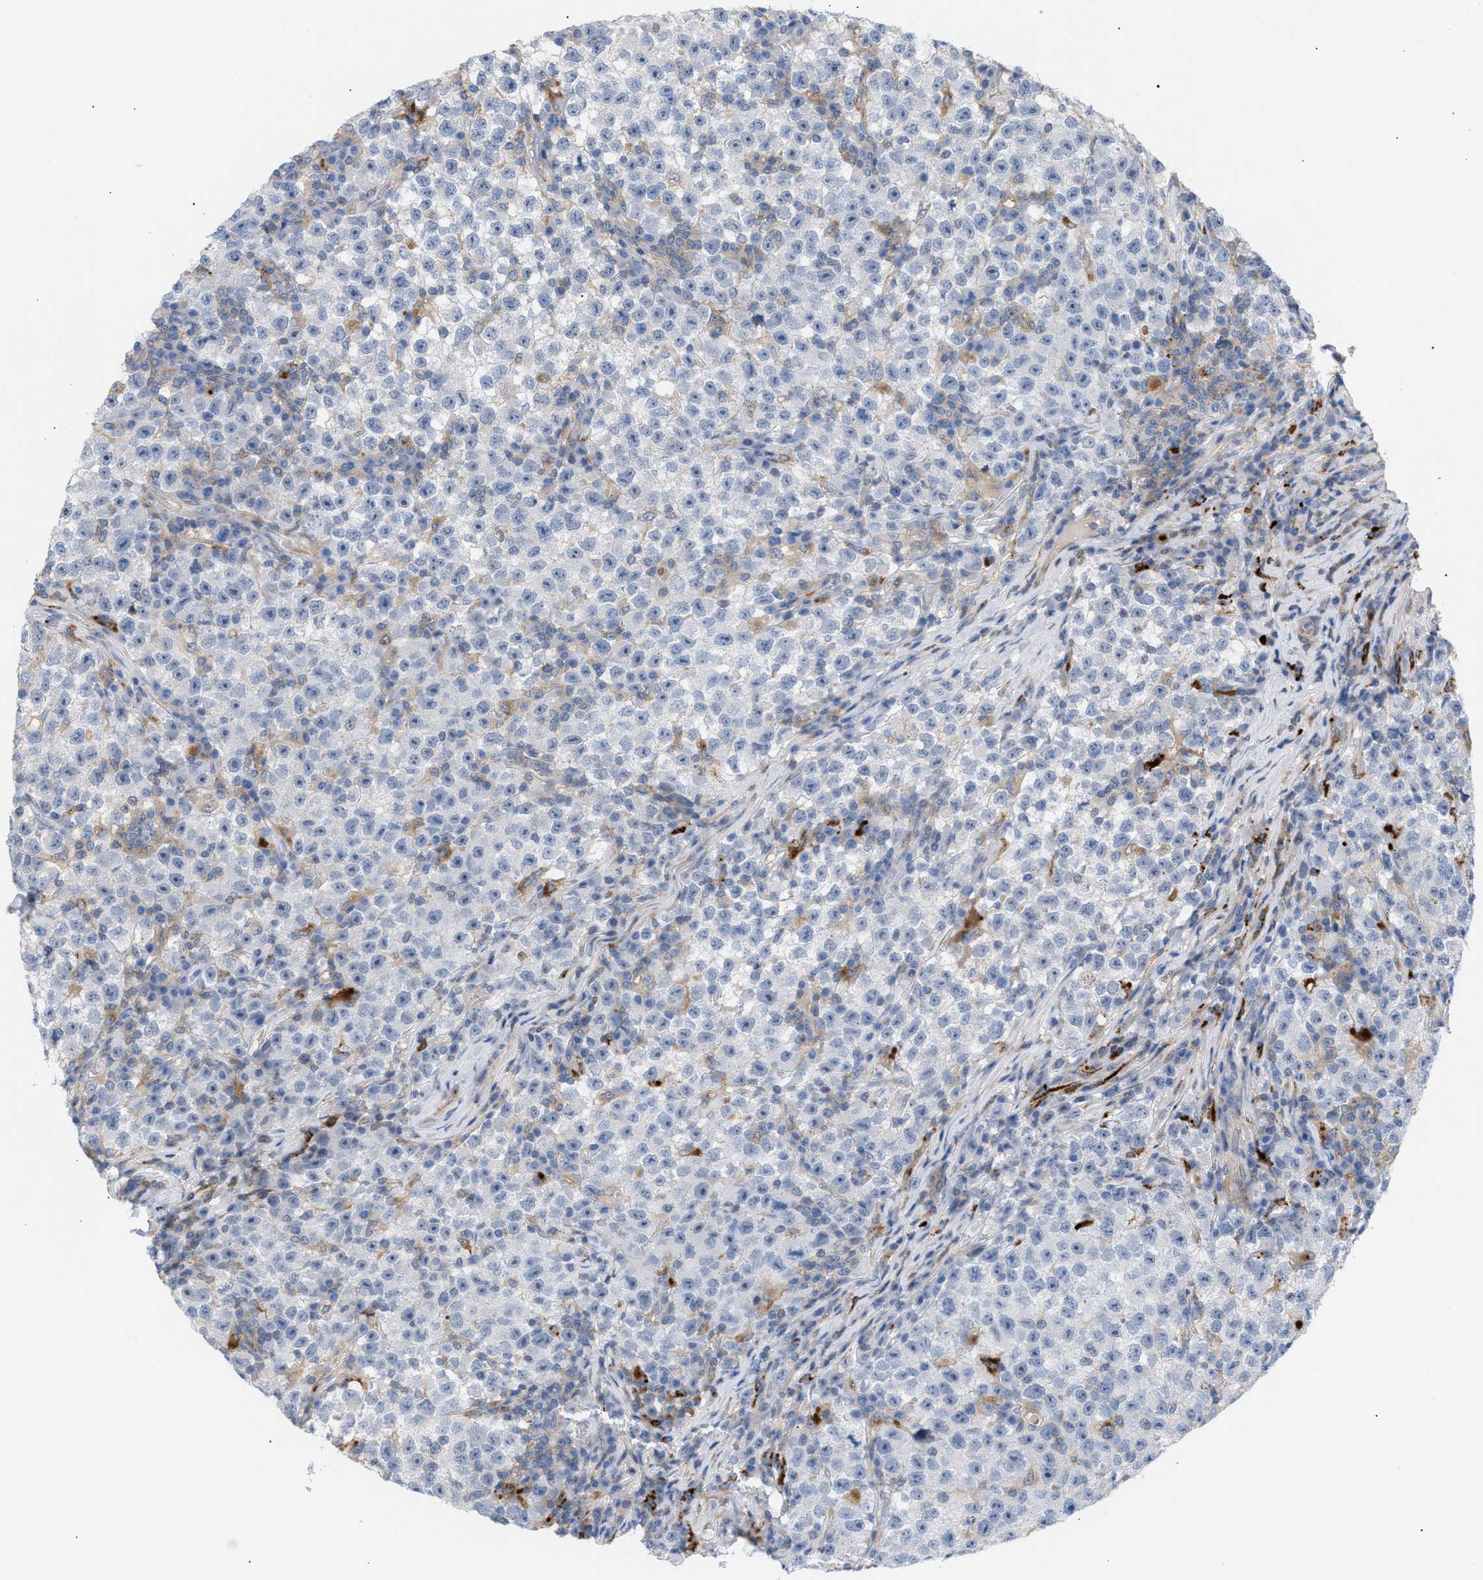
{"staining": {"intensity": "negative", "quantity": "none", "location": "none"}, "tissue": "testis cancer", "cell_type": "Tumor cells", "image_type": "cancer", "snomed": [{"axis": "morphology", "description": "Seminoma, NOS"}, {"axis": "topography", "description": "Testis"}], "caption": "Immunohistochemistry micrograph of neoplastic tissue: human seminoma (testis) stained with DAB exhibits no significant protein staining in tumor cells.", "gene": "MBTD1", "patient": {"sex": "male", "age": 22}}